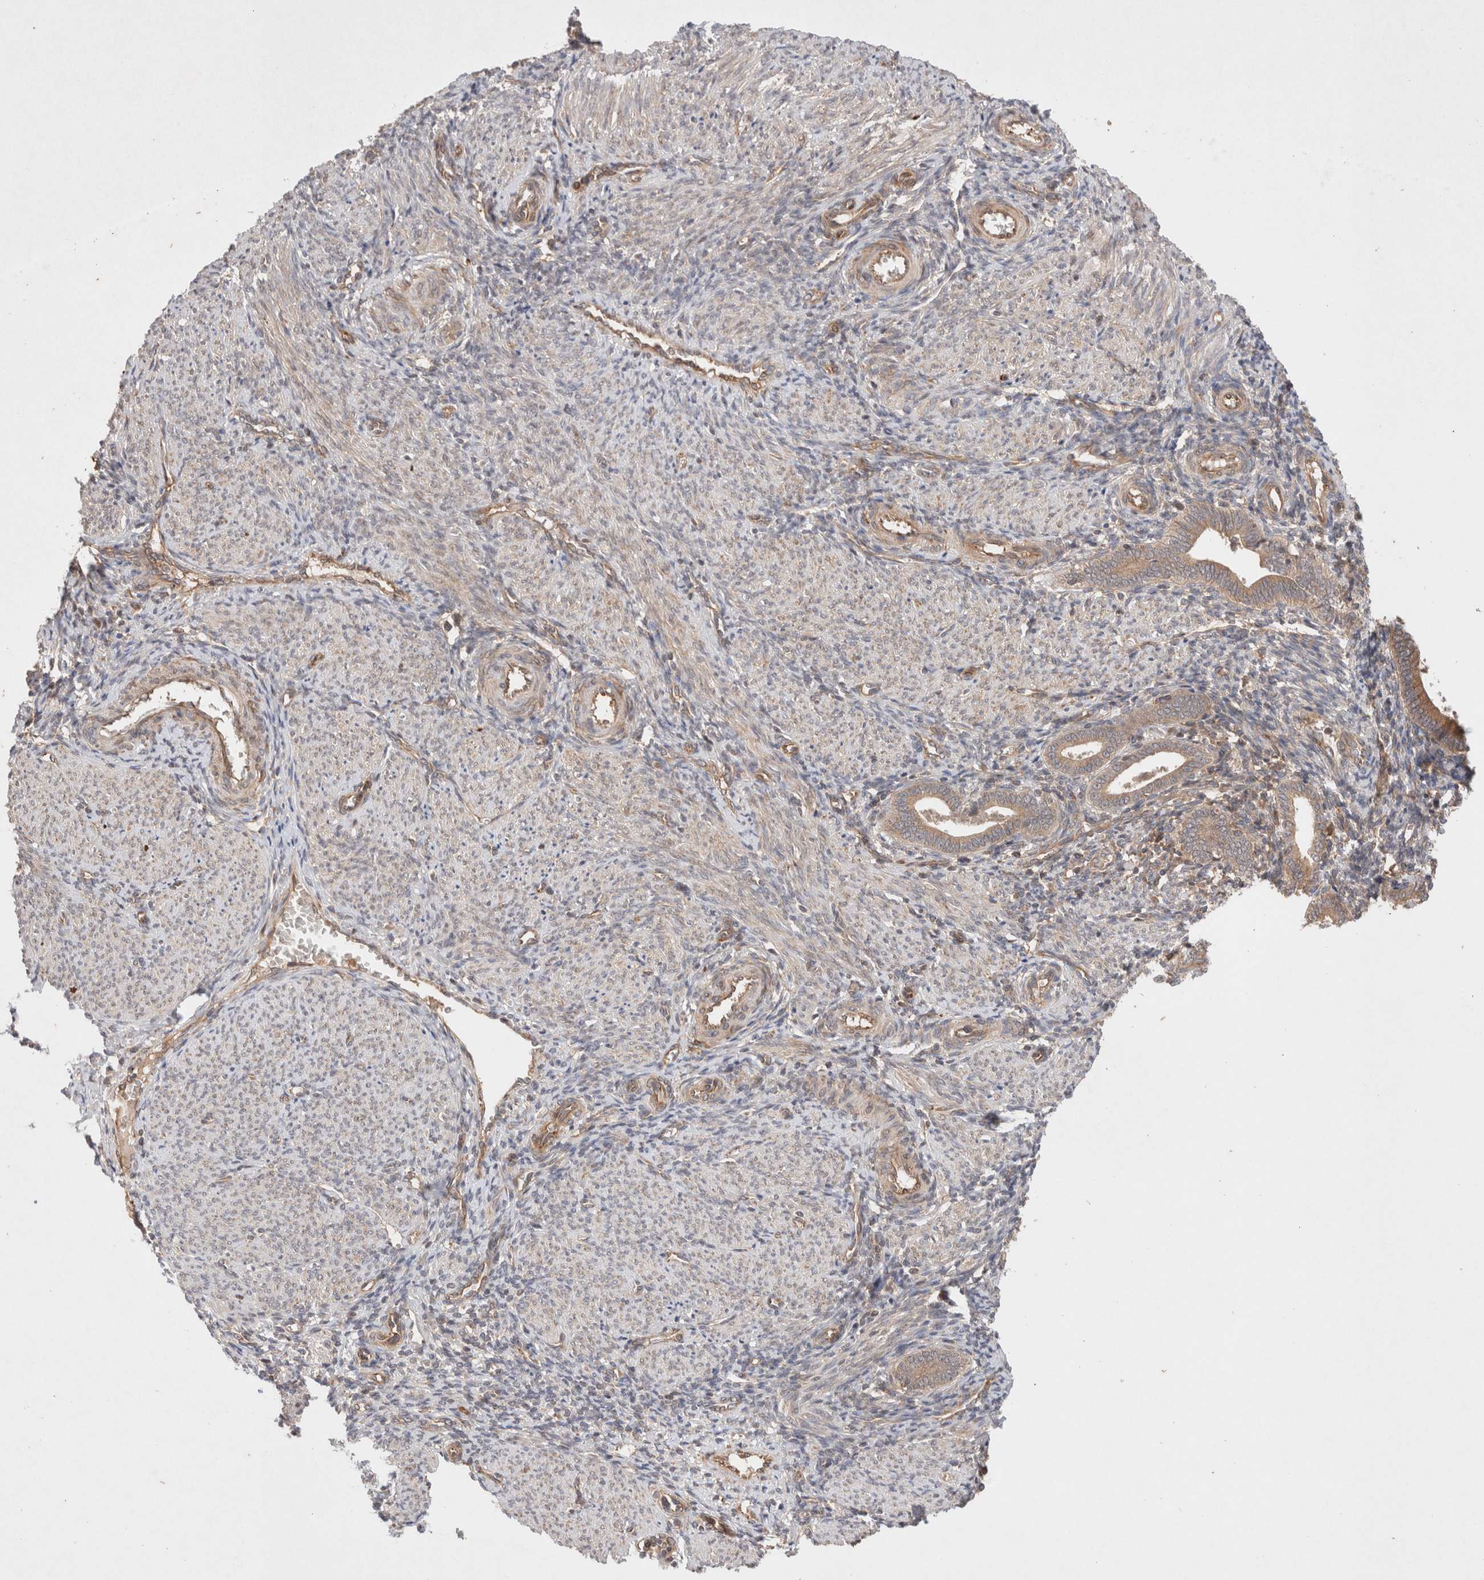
{"staining": {"intensity": "moderate", "quantity": ">75%", "location": "cytoplasmic/membranous"}, "tissue": "endometrium", "cell_type": "Cells in endometrial stroma", "image_type": "normal", "snomed": [{"axis": "morphology", "description": "Normal tissue, NOS"}, {"axis": "topography", "description": "Uterus"}, {"axis": "topography", "description": "Endometrium"}], "caption": "About >75% of cells in endometrial stroma in benign human endometrium display moderate cytoplasmic/membranous protein positivity as visualized by brown immunohistochemical staining.", "gene": "KLHL20", "patient": {"sex": "female", "age": 33}}